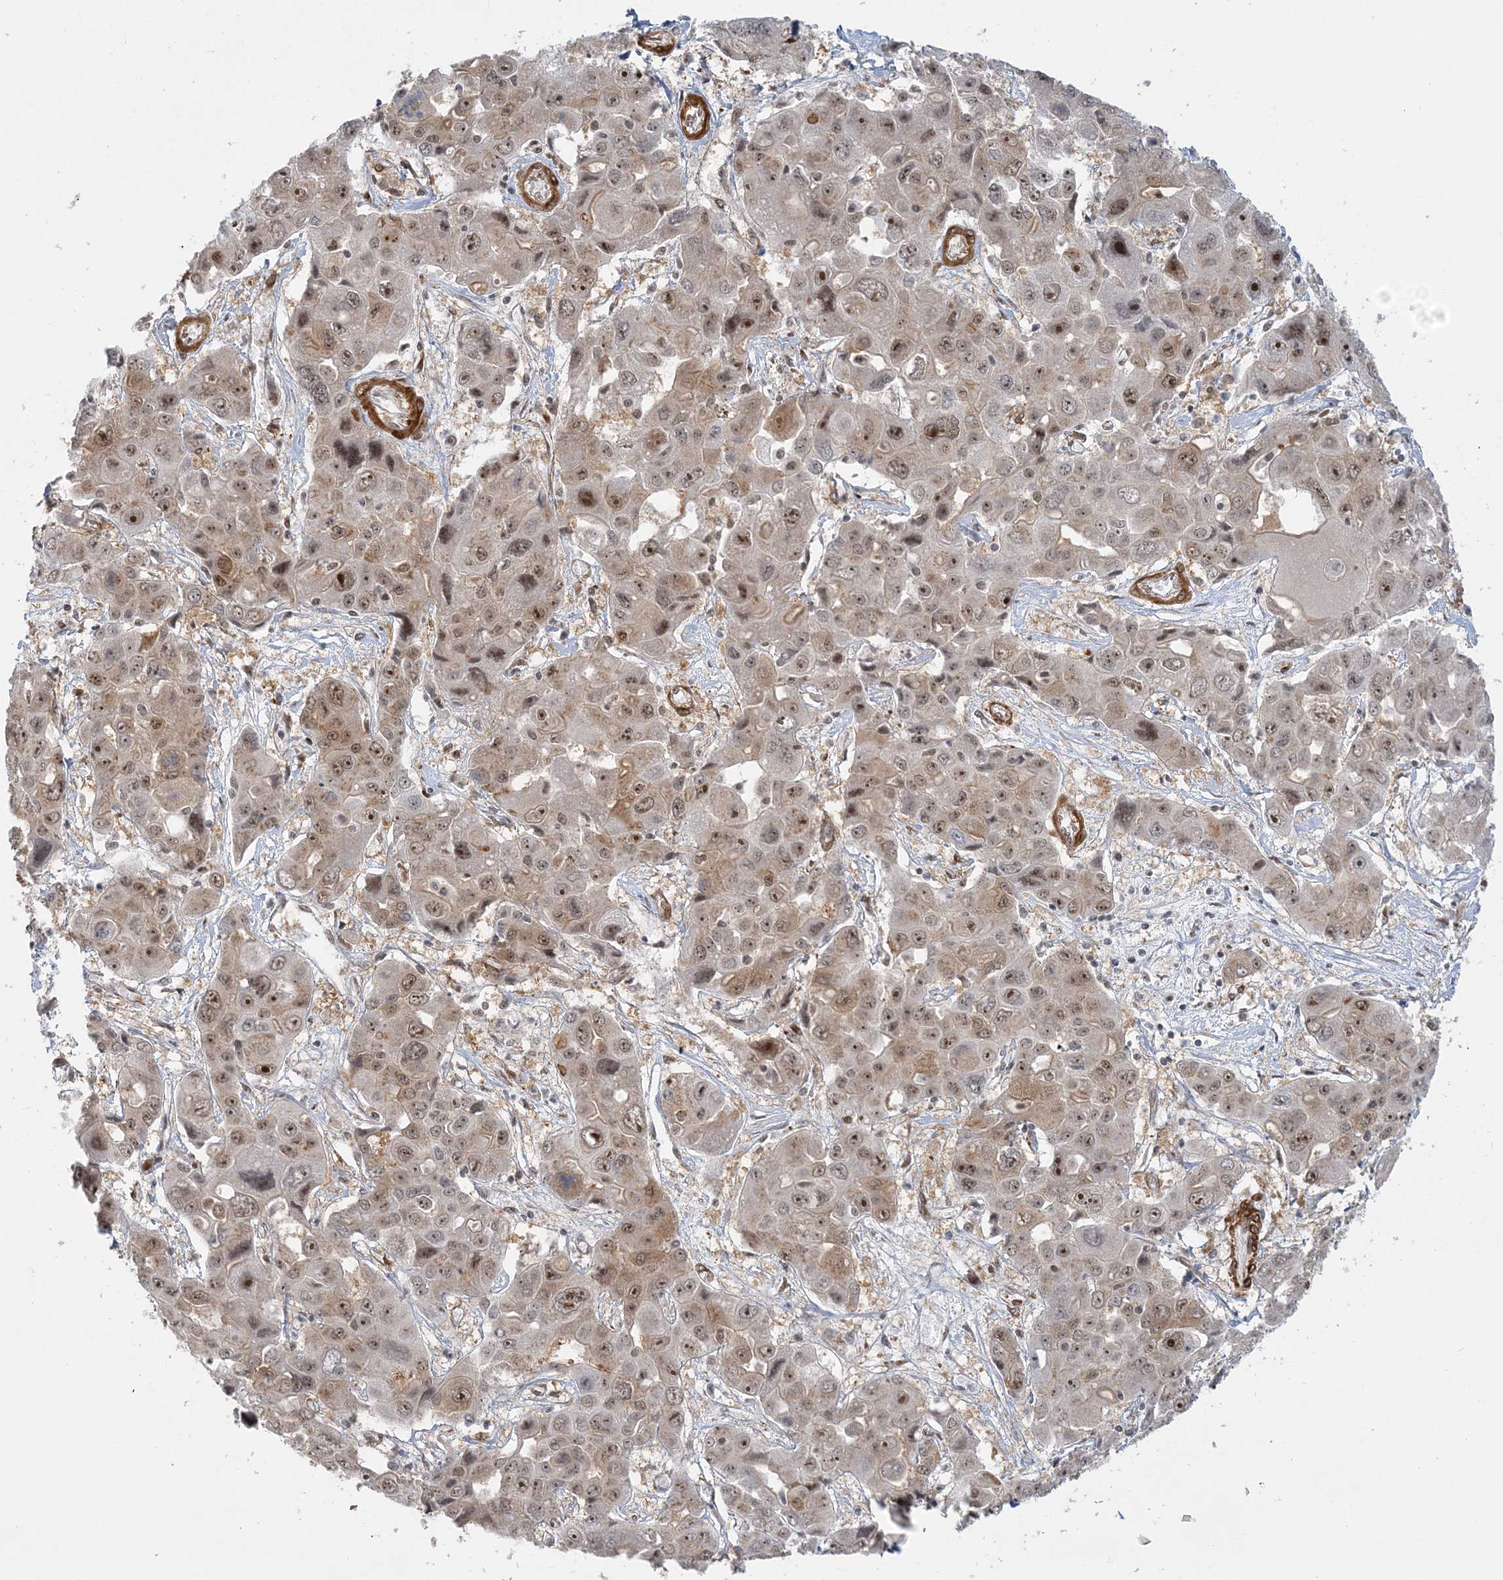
{"staining": {"intensity": "moderate", "quantity": ">75%", "location": "nuclear"}, "tissue": "liver cancer", "cell_type": "Tumor cells", "image_type": "cancer", "snomed": [{"axis": "morphology", "description": "Cholangiocarcinoma"}, {"axis": "topography", "description": "Liver"}], "caption": "Tumor cells exhibit medium levels of moderate nuclear staining in approximately >75% of cells in human liver cholangiocarcinoma.", "gene": "PLRG1", "patient": {"sex": "male", "age": 67}}